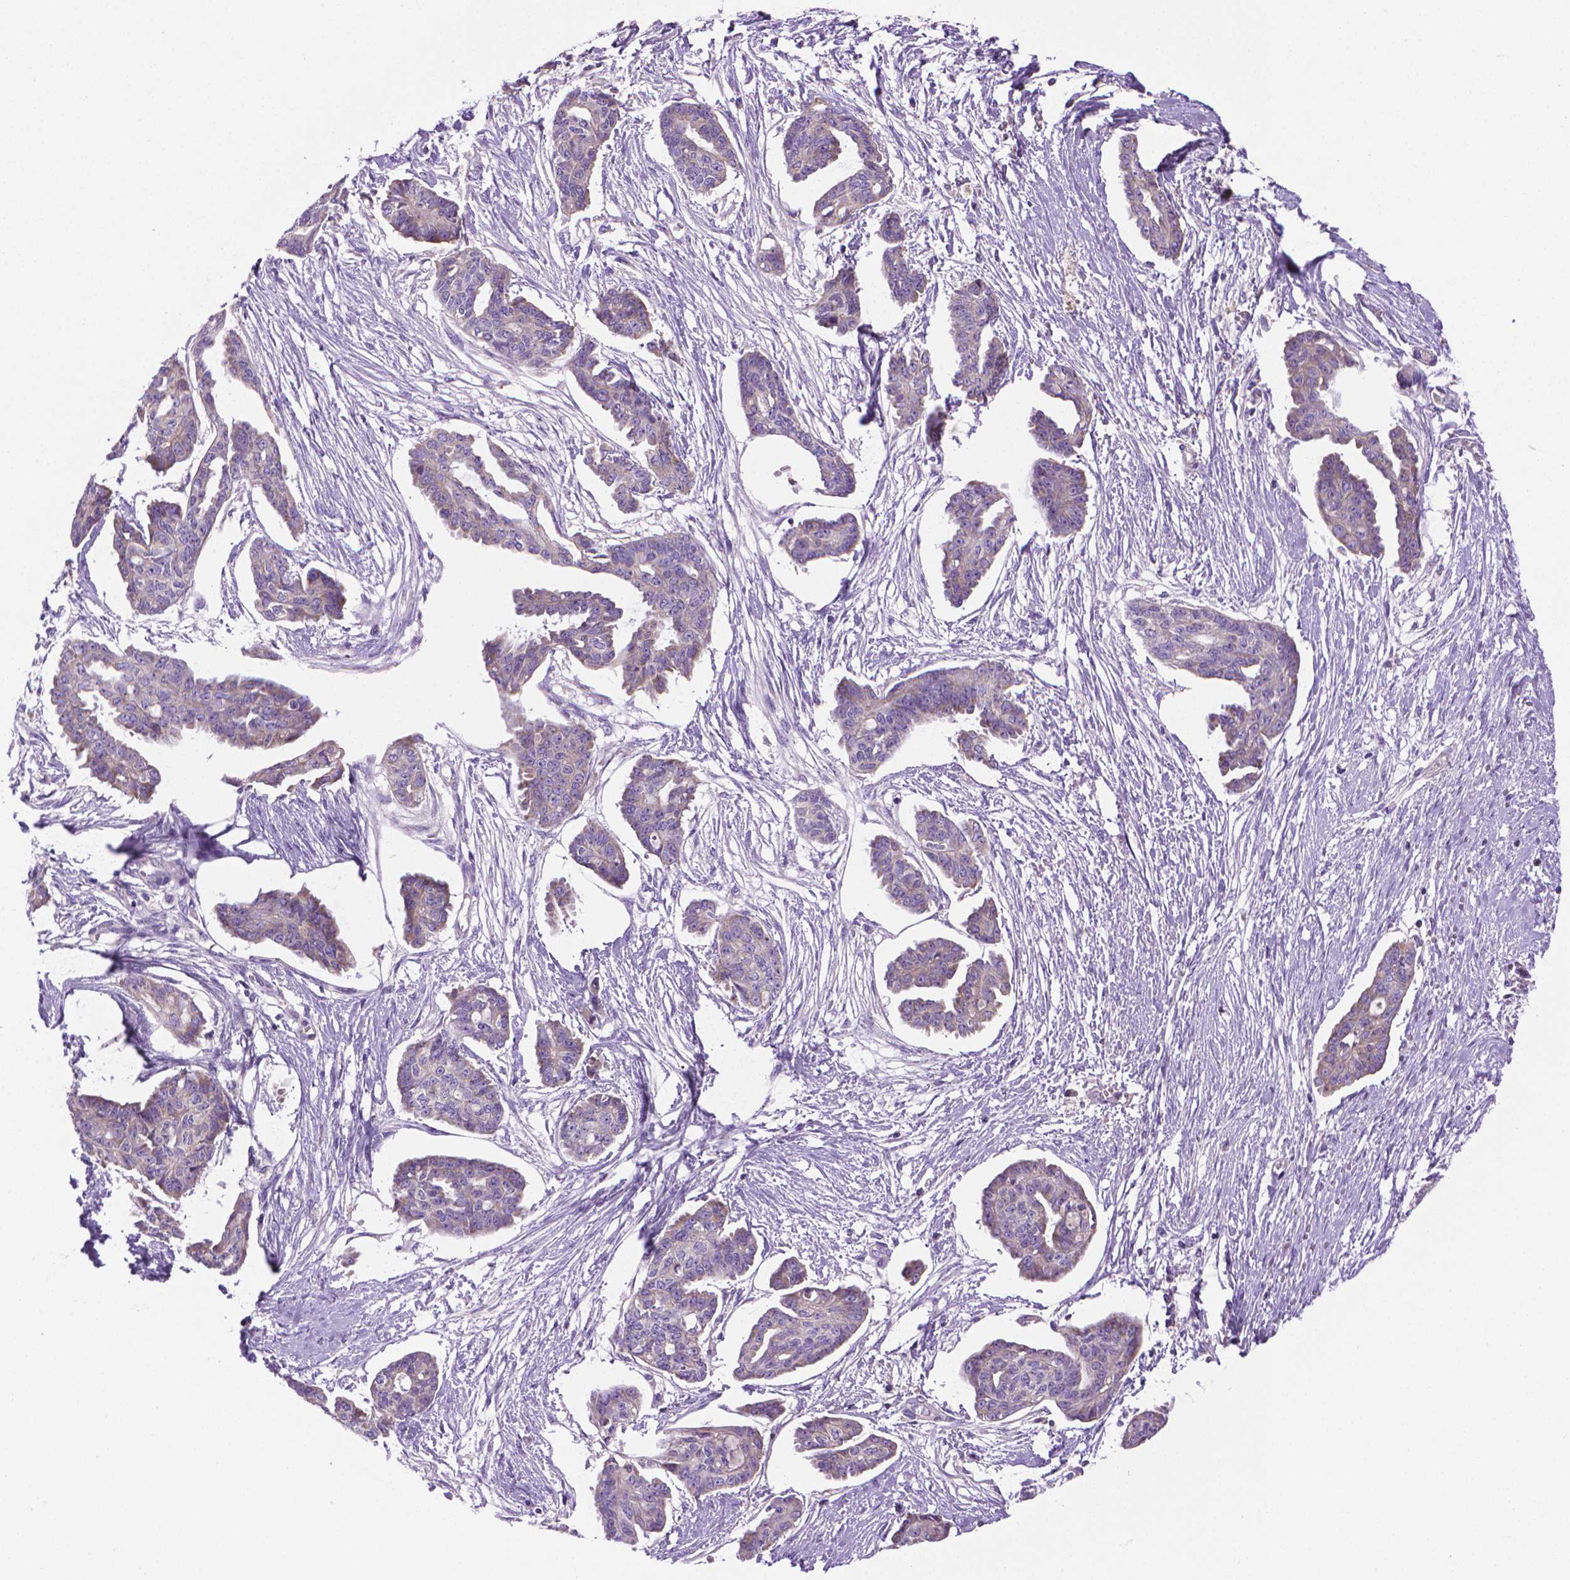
{"staining": {"intensity": "weak", "quantity": "<25%", "location": "cytoplasmic/membranous"}, "tissue": "ovarian cancer", "cell_type": "Tumor cells", "image_type": "cancer", "snomed": [{"axis": "morphology", "description": "Cystadenocarcinoma, serous, NOS"}, {"axis": "topography", "description": "Ovary"}], "caption": "High power microscopy image of an IHC micrograph of ovarian cancer, revealing no significant staining in tumor cells.", "gene": "SLC51B", "patient": {"sex": "female", "age": 71}}